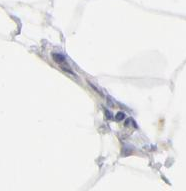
{"staining": {"intensity": "negative", "quantity": "none", "location": "none"}, "tissue": "adipose tissue", "cell_type": "Adipocytes", "image_type": "normal", "snomed": [{"axis": "morphology", "description": "Normal tissue, NOS"}, {"axis": "morphology", "description": "Duct carcinoma"}, {"axis": "topography", "description": "Breast"}, {"axis": "topography", "description": "Adipose tissue"}], "caption": "The histopathology image shows no significant positivity in adipocytes of adipose tissue. (Brightfield microscopy of DAB IHC at high magnification).", "gene": "ARRB1", "patient": {"sex": "female", "age": 37}}